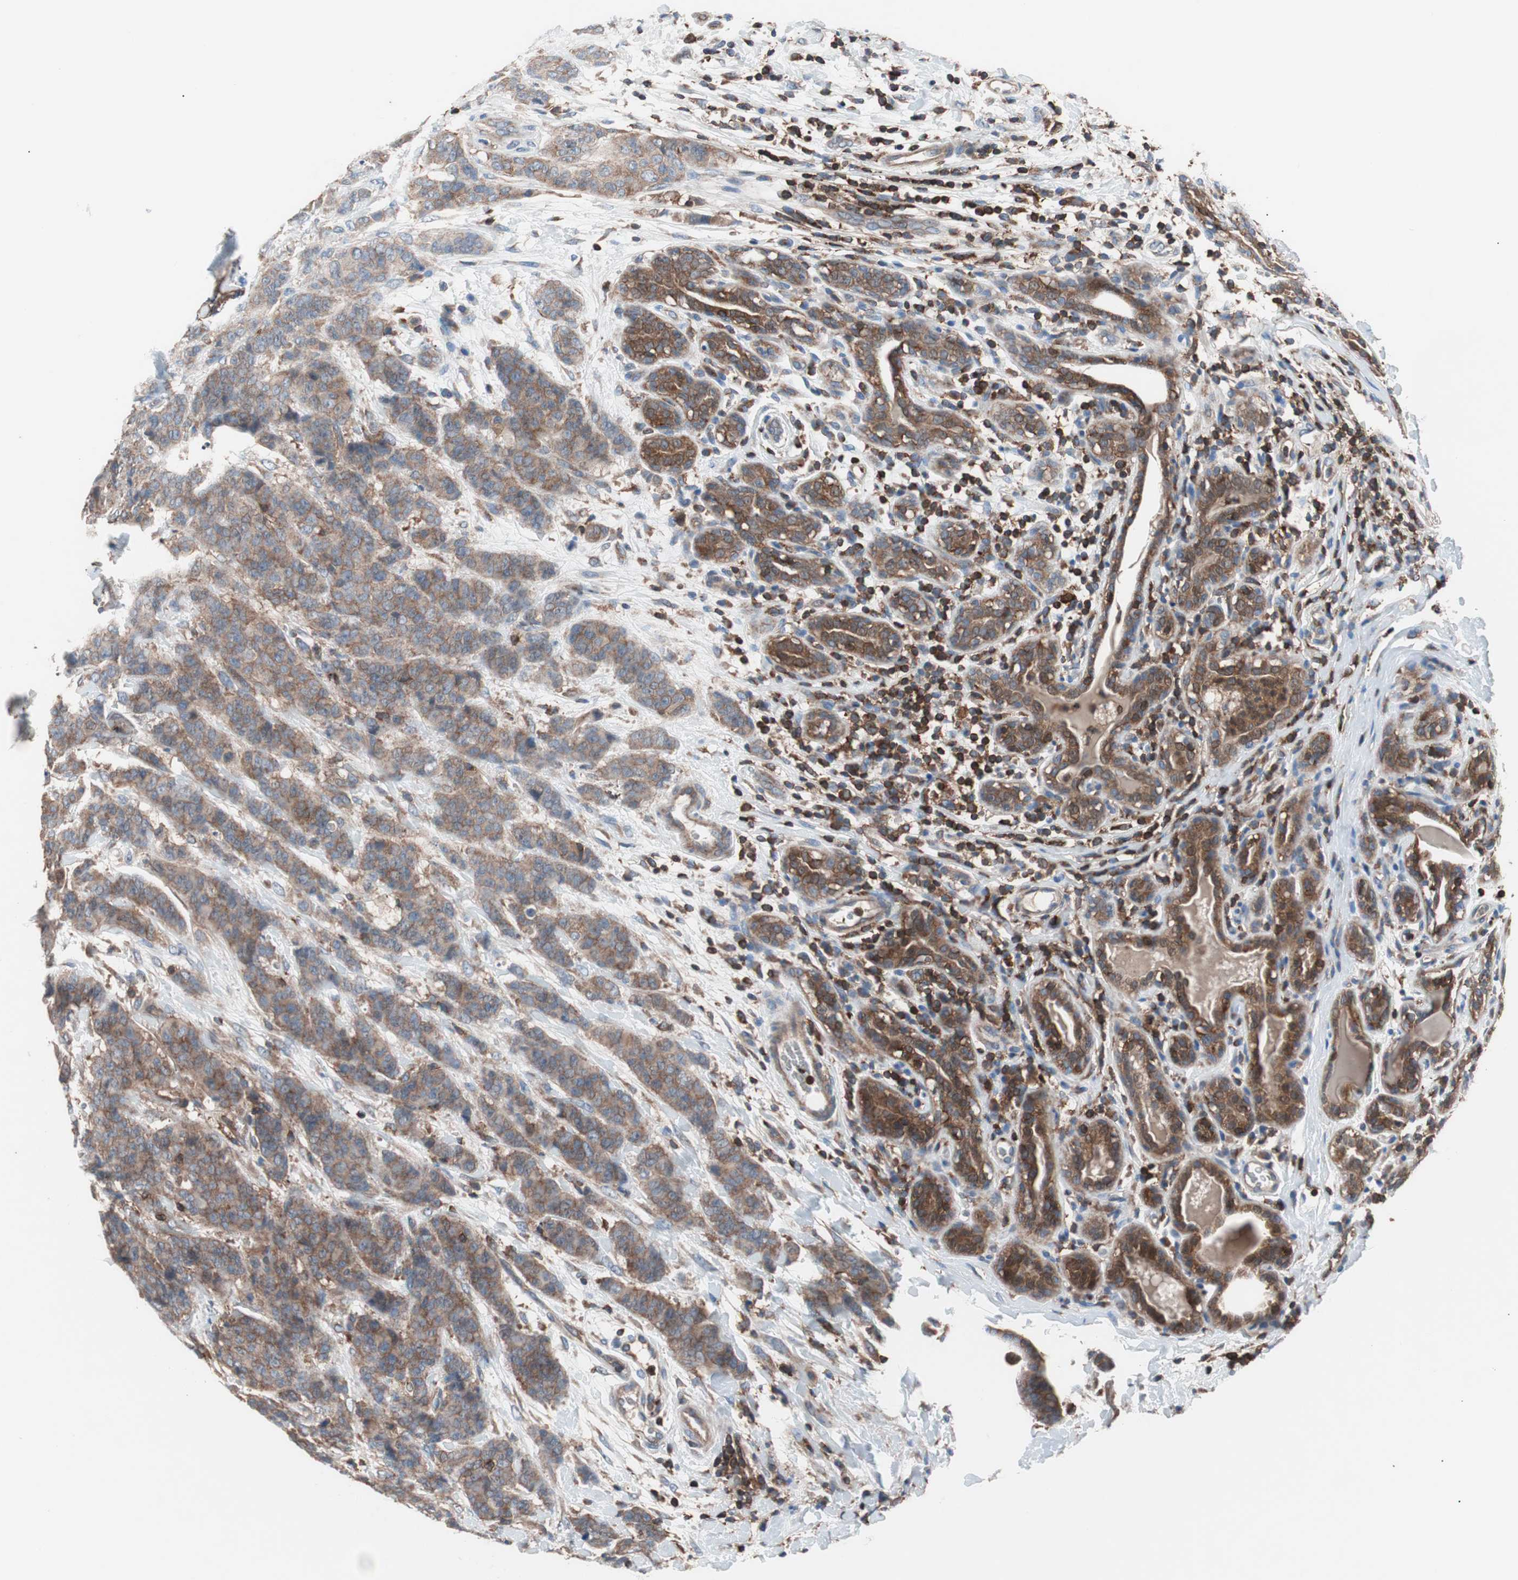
{"staining": {"intensity": "moderate", "quantity": ">75%", "location": "cytoplasmic/membranous"}, "tissue": "breast cancer", "cell_type": "Tumor cells", "image_type": "cancer", "snomed": [{"axis": "morphology", "description": "Duct carcinoma"}, {"axis": "topography", "description": "Breast"}], "caption": "Immunohistochemical staining of intraductal carcinoma (breast) shows medium levels of moderate cytoplasmic/membranous protein expression in about >75% of tumor cells. (DAB IHC, brown staining for protein, blue staining for nuclei).", "gene": "PIK3R1", "patient": {"sex": "female", "age": 40}}